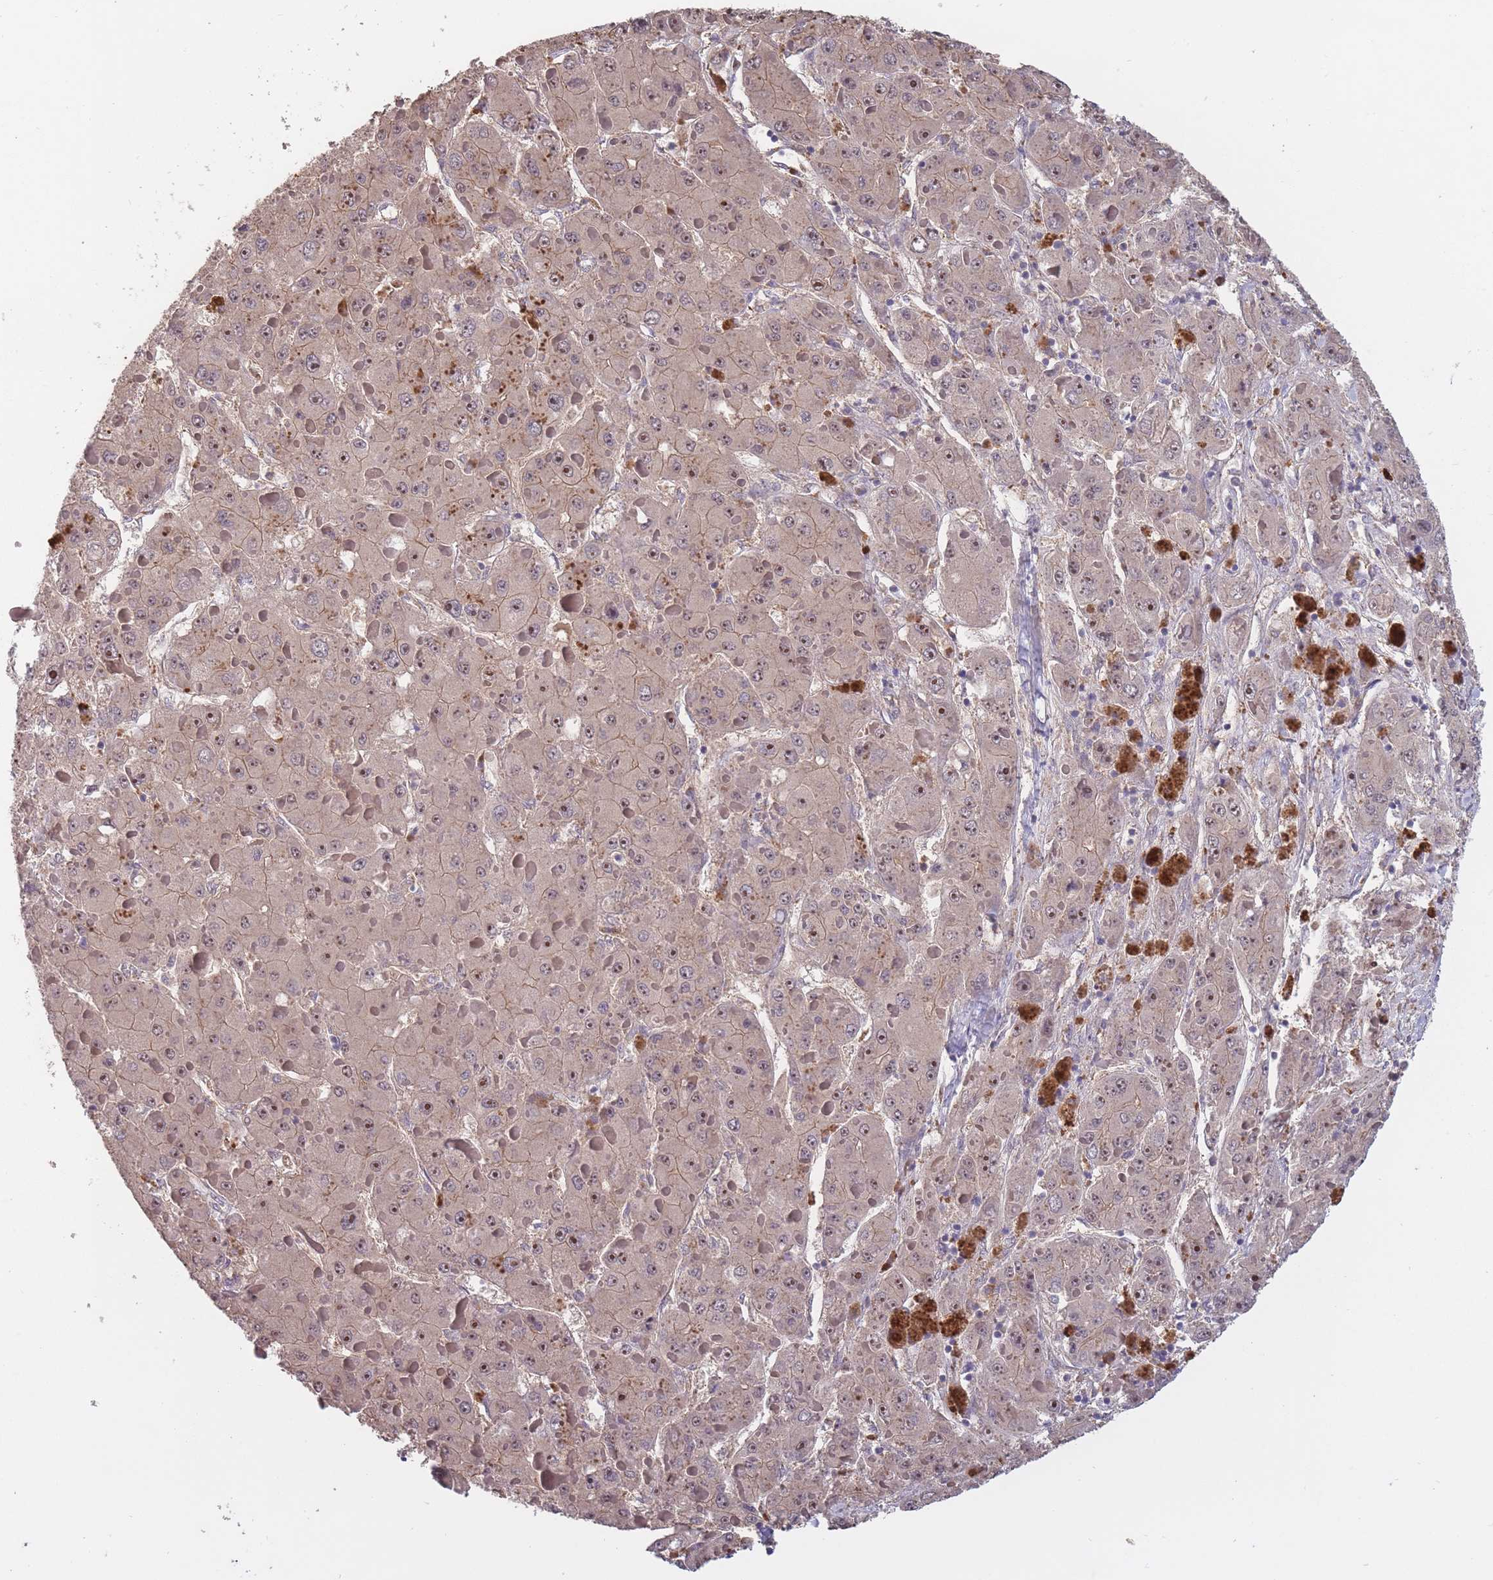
{"staining": {"intensity": "weak", "quantity": ">75%", "location": "cytoplasmic/membranous,nuclear"}, "tissue": "liver cancer", "cell_type": "Tumor cells", "image_type": "cancer", "snomed": [{"axis": "morphology", "description": "Carcinoma, Hepatocellular, NOS"}, {"axis": "topography", "description": "Liver"}], "caption": "Human liver cancer stained for a protein (brown) exhibits weak cytoplasmic/membranous and nuclear positive expression in approximately >75% of tumor cells.", "gene": "KIAA1755", "patient": {"sex": "female", "age": 73}}